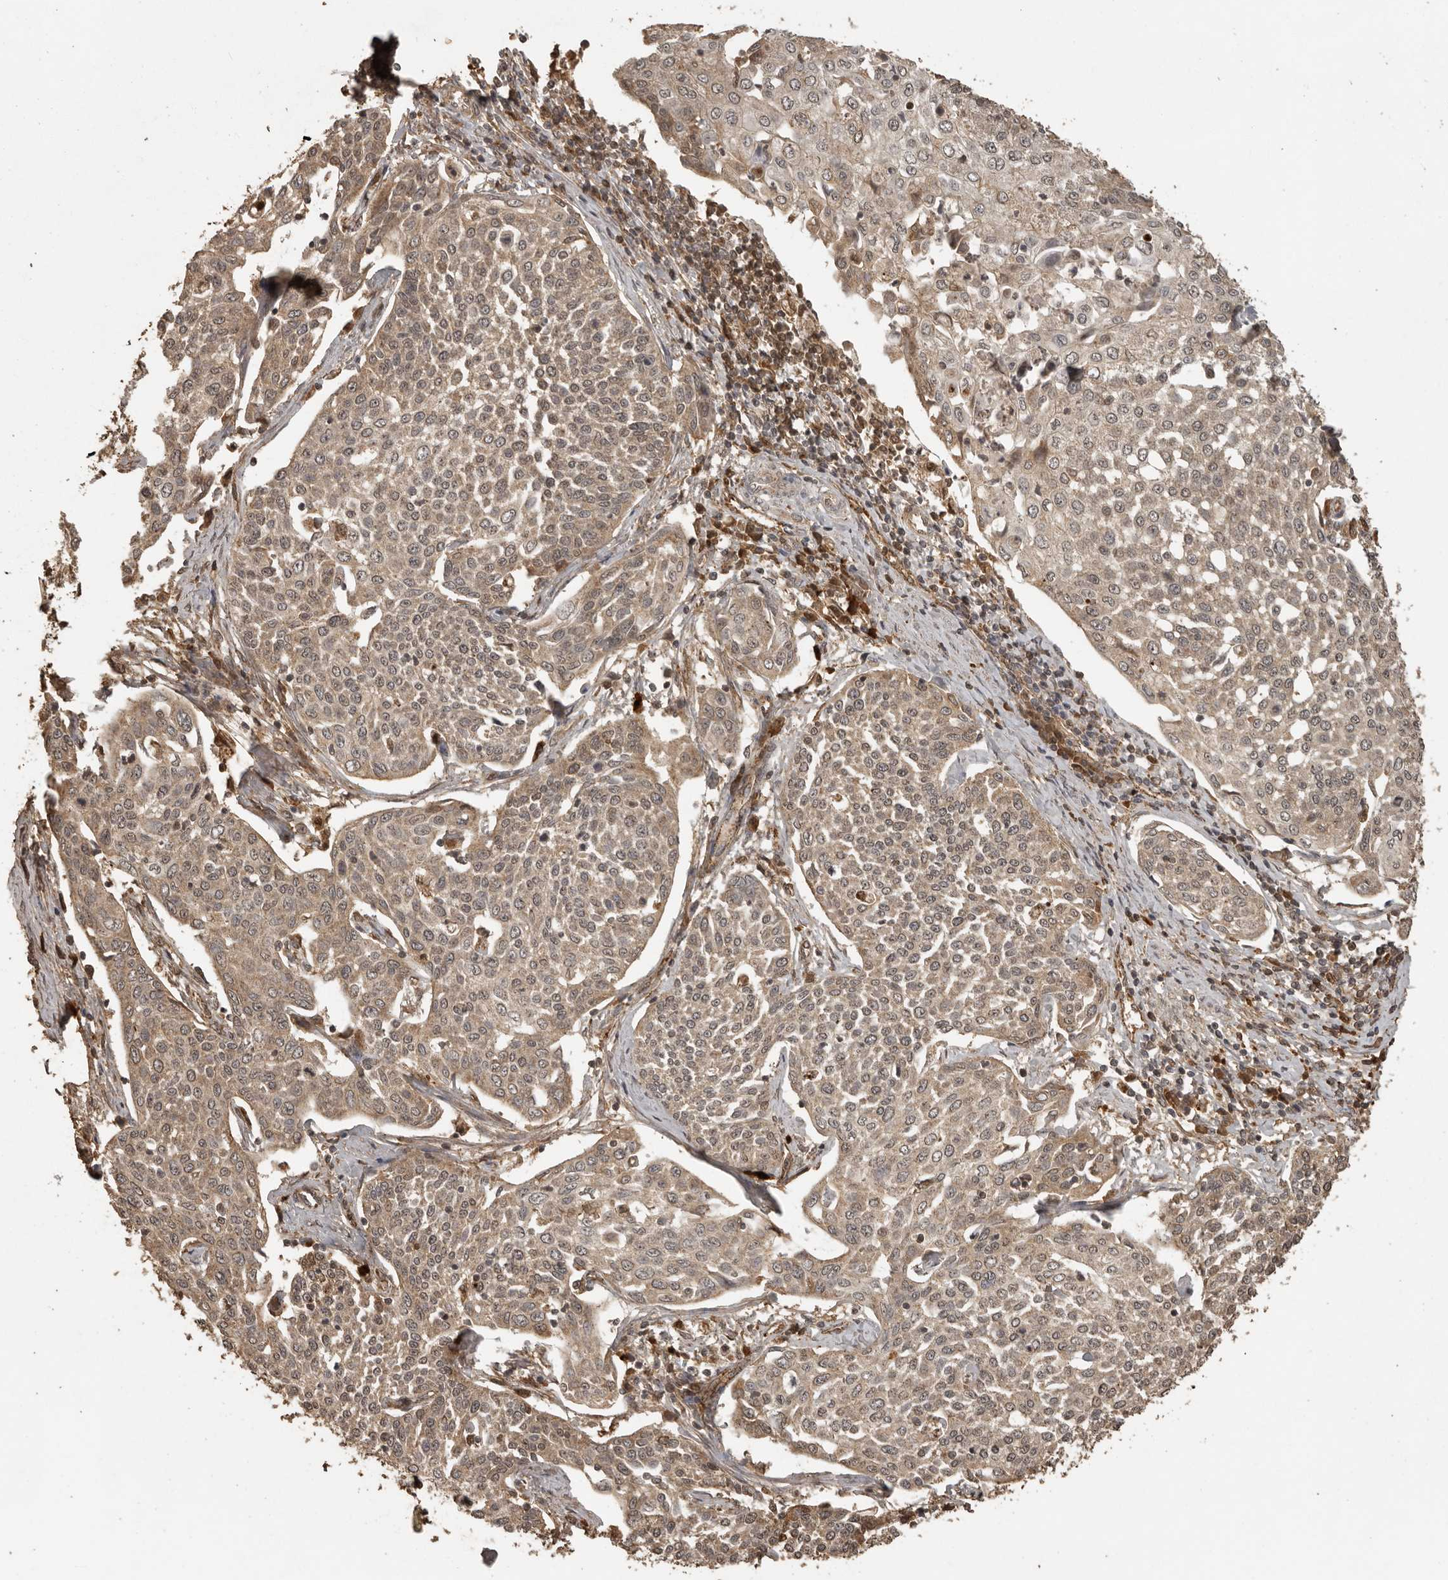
{"staining": {"intensity": "moderate", "quantity": ">75%", "location": "cytoplasmic/membranous"}, "tissue": "cervical cancer", "cell_type": "Tumor cells", "image_type": "cancer", "snomed": [{"axis": "morphology", "description": "Squamous cell carcinoma, NOS"}, {"axis": "topography", "description": "Cervix"}], "caption": "Tumor cells demonstrate moderate cytoplasmic/membranous staining in about >75% of cells in cervical cancer. The staining was performed using DAB (3,3'-diaminobenzidine), with brown indicating positive protein expression. Nuclei are stained blue with hematoxylin.", "gene": "CTF1", "patient": {"sex": "female", "age": 34}}